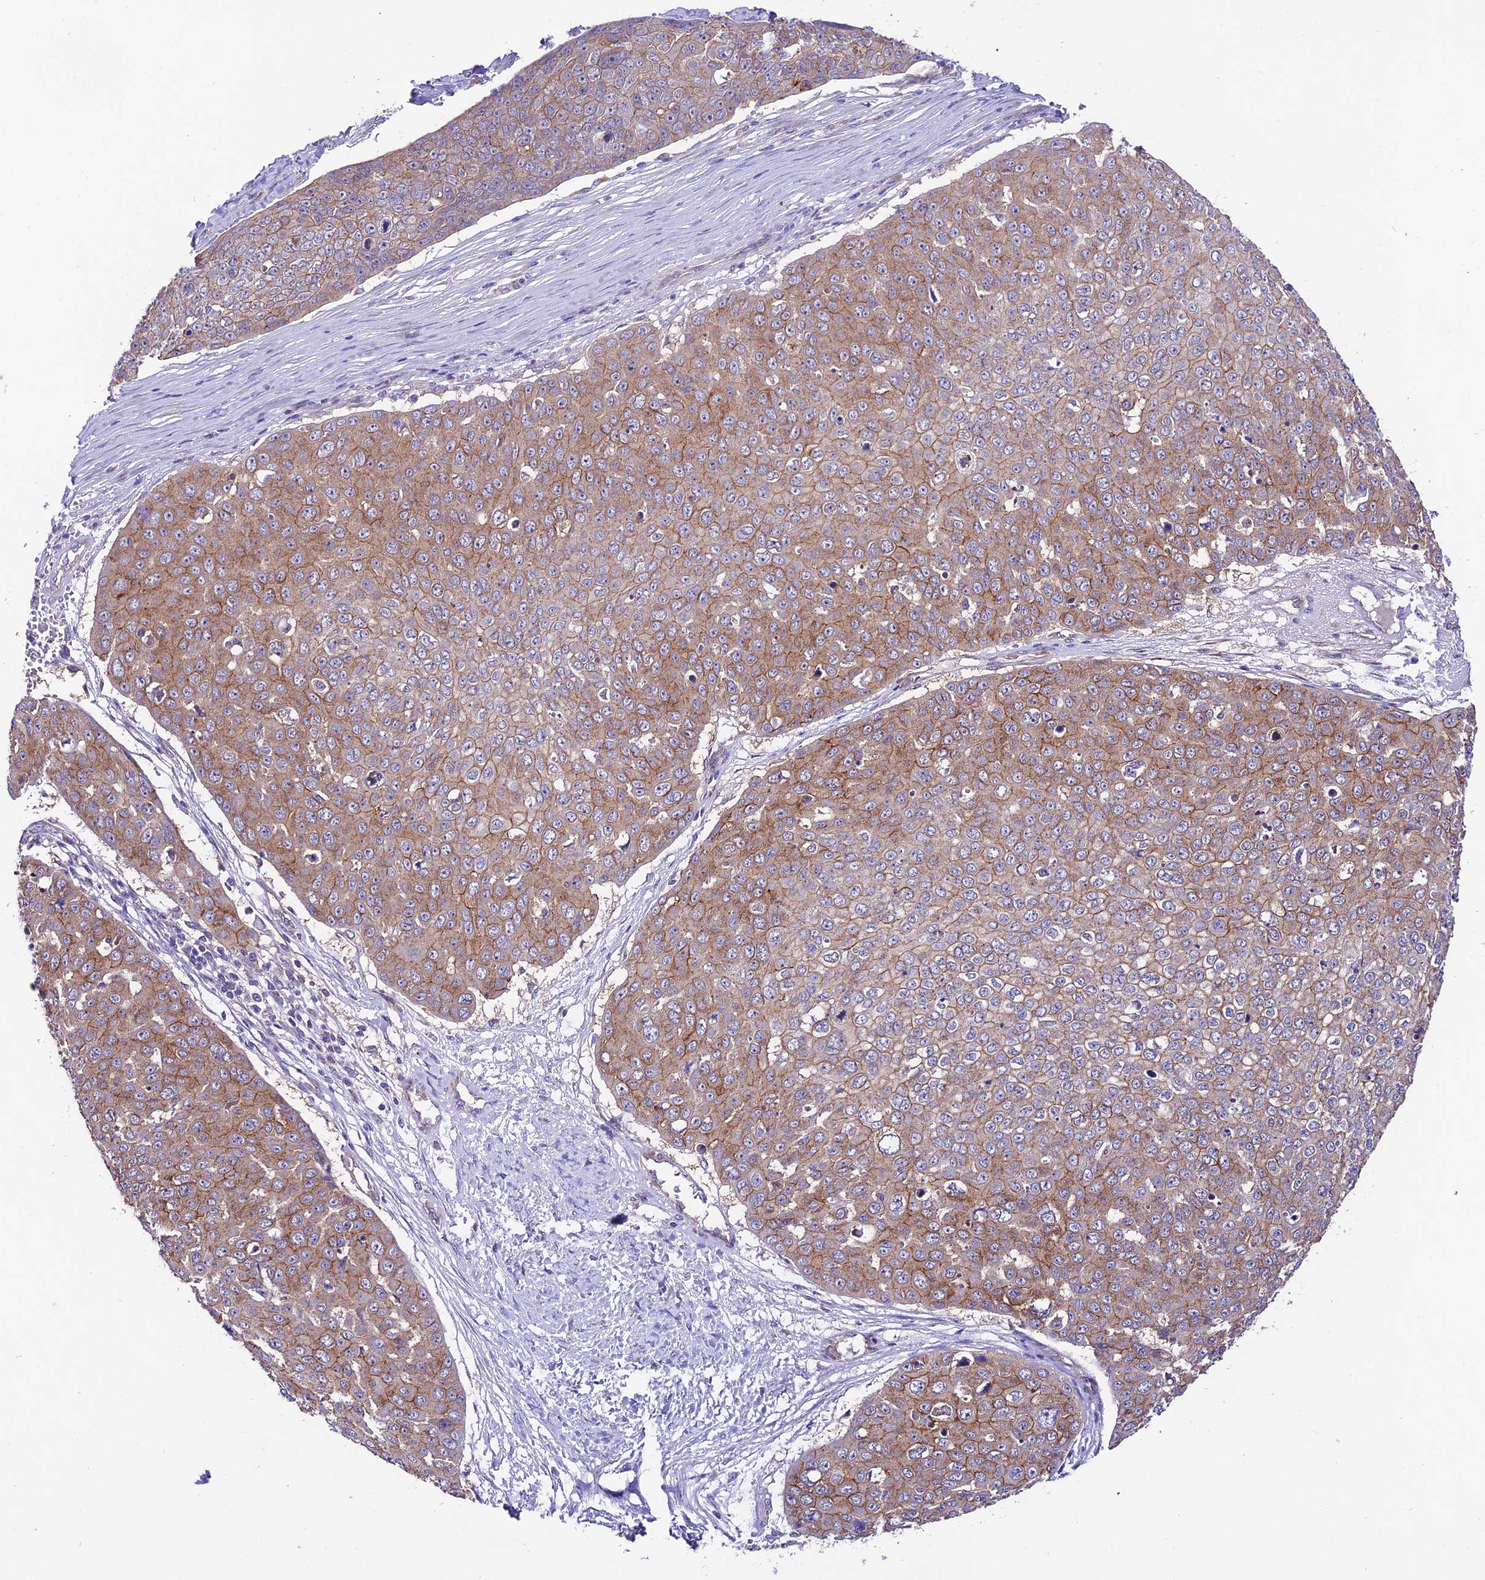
{"staining": {"intensity": "moderate", "quantity": ">75%", "location": "cytoplasmic/membranous"}, "tissue": "skin cancer", "cell_type": "Tumor cells", "image_type": "cancer", "snomed": [{"axis": "morphology", "description": "Squamous cell carcinoma, NOS"}, {"axis": "topography", "description": "Skin"}], "caption": "Immunohistochemical staining of human skin cancer (squamous cell carcinoma) demonstrates medium levels of moderate cytoplasmic/membranous expression in approximately >75% of tumor cells. (DAB IHC with brightfield microscopy, high magnification).", "gene": "LACTB2", "patient": {"sex": "male", "age": 71}}